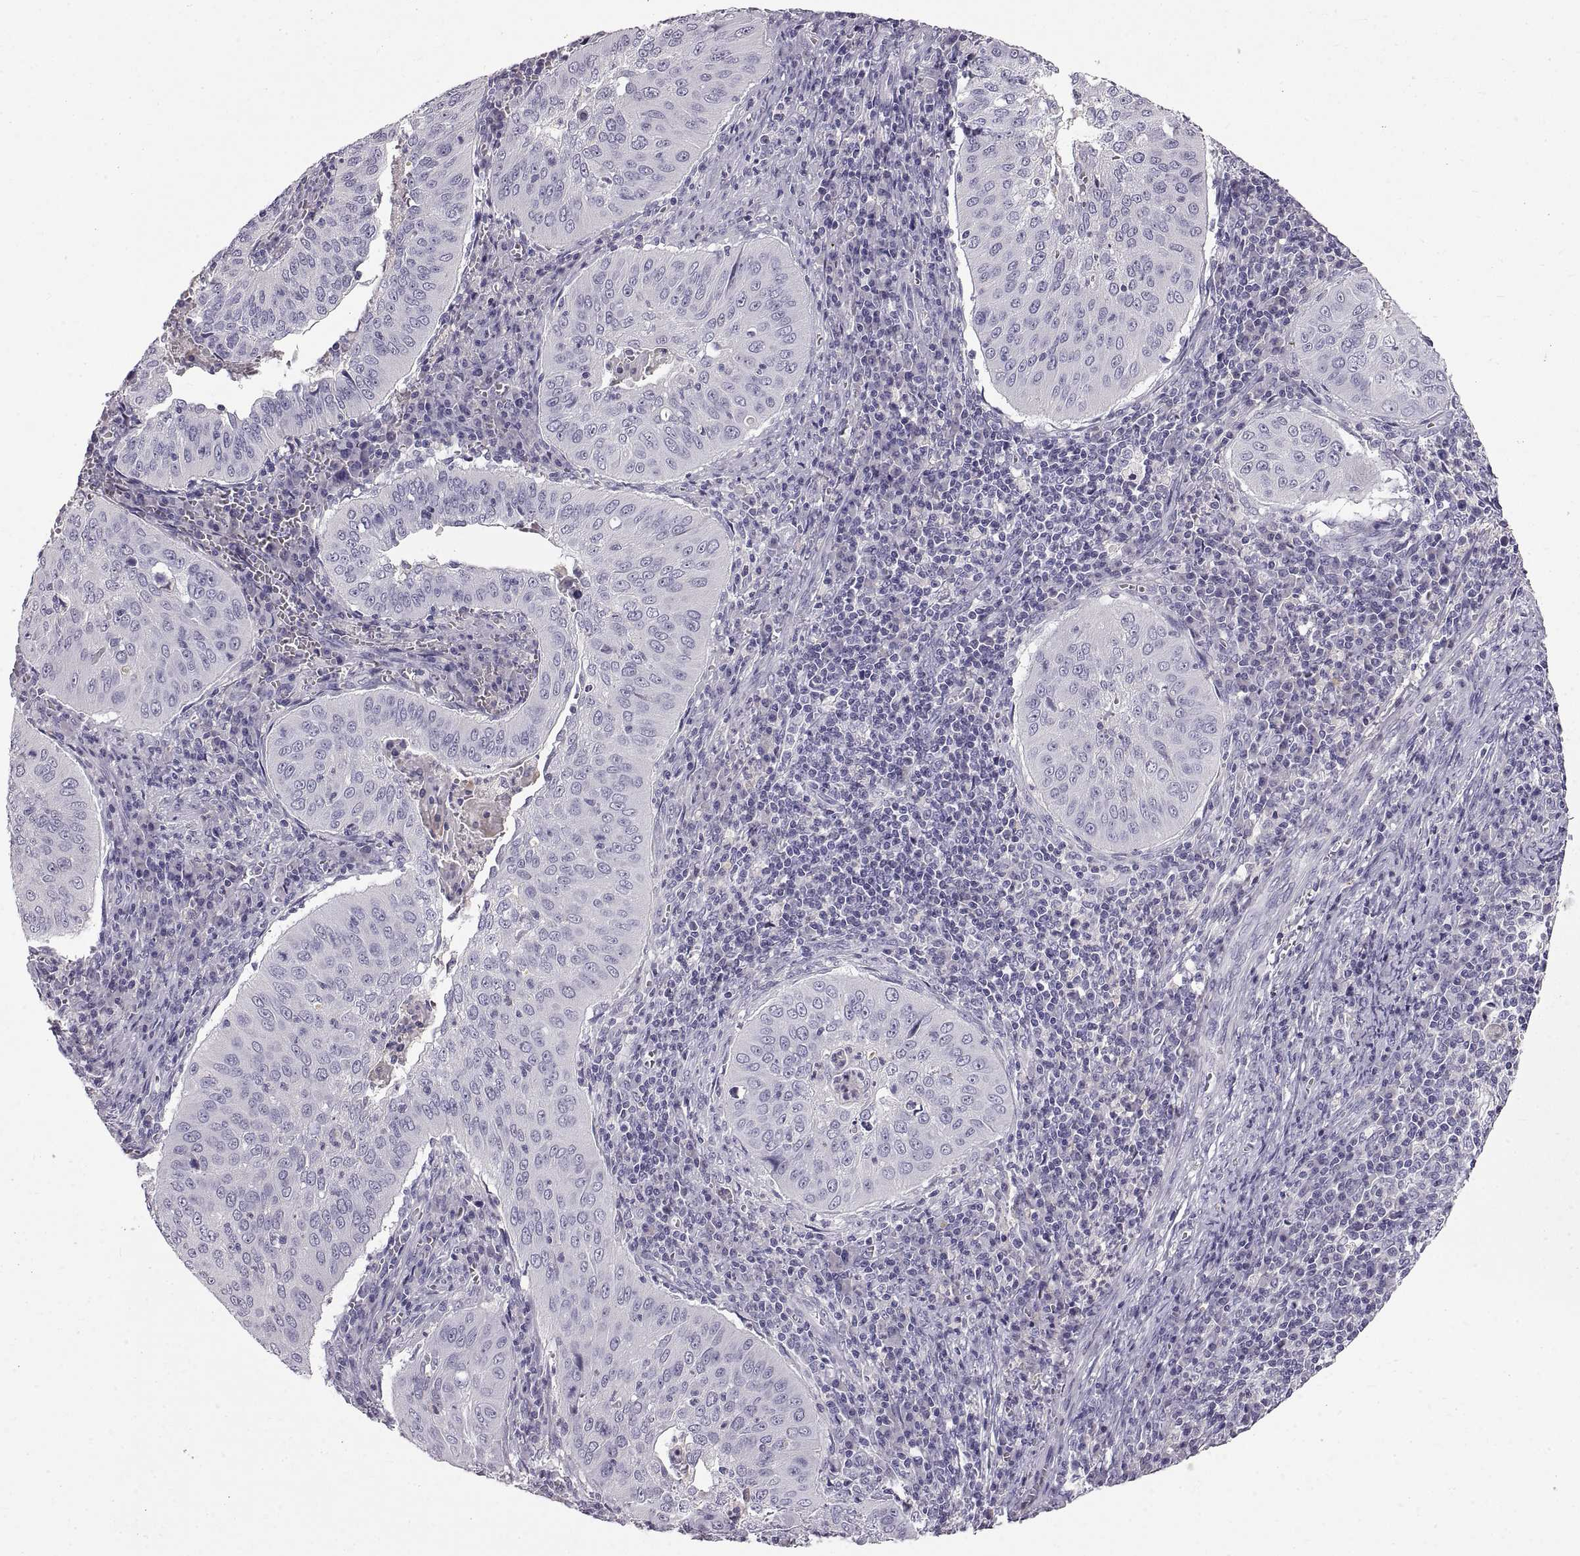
{"staining": {"intensity": "negative", "quantity": "none", "location": "none"}, "tissue": "cervical cancer", "cell_type": "Tumor cells", "image_type": "cancer", "snomed": [{"axis": "morphology", "description": "Squamous cell carcinoma, NOS"}, {"axis": "topography", "description": "Cervix"}], "caption": "Immunohistochemistry (IHC) photomicrograph of human cervical cancer stained for a protein (brown), which shows no expression in tumor cells.", "gene": "ADAM32", "patient": {"sex": "female", "age": 39}}